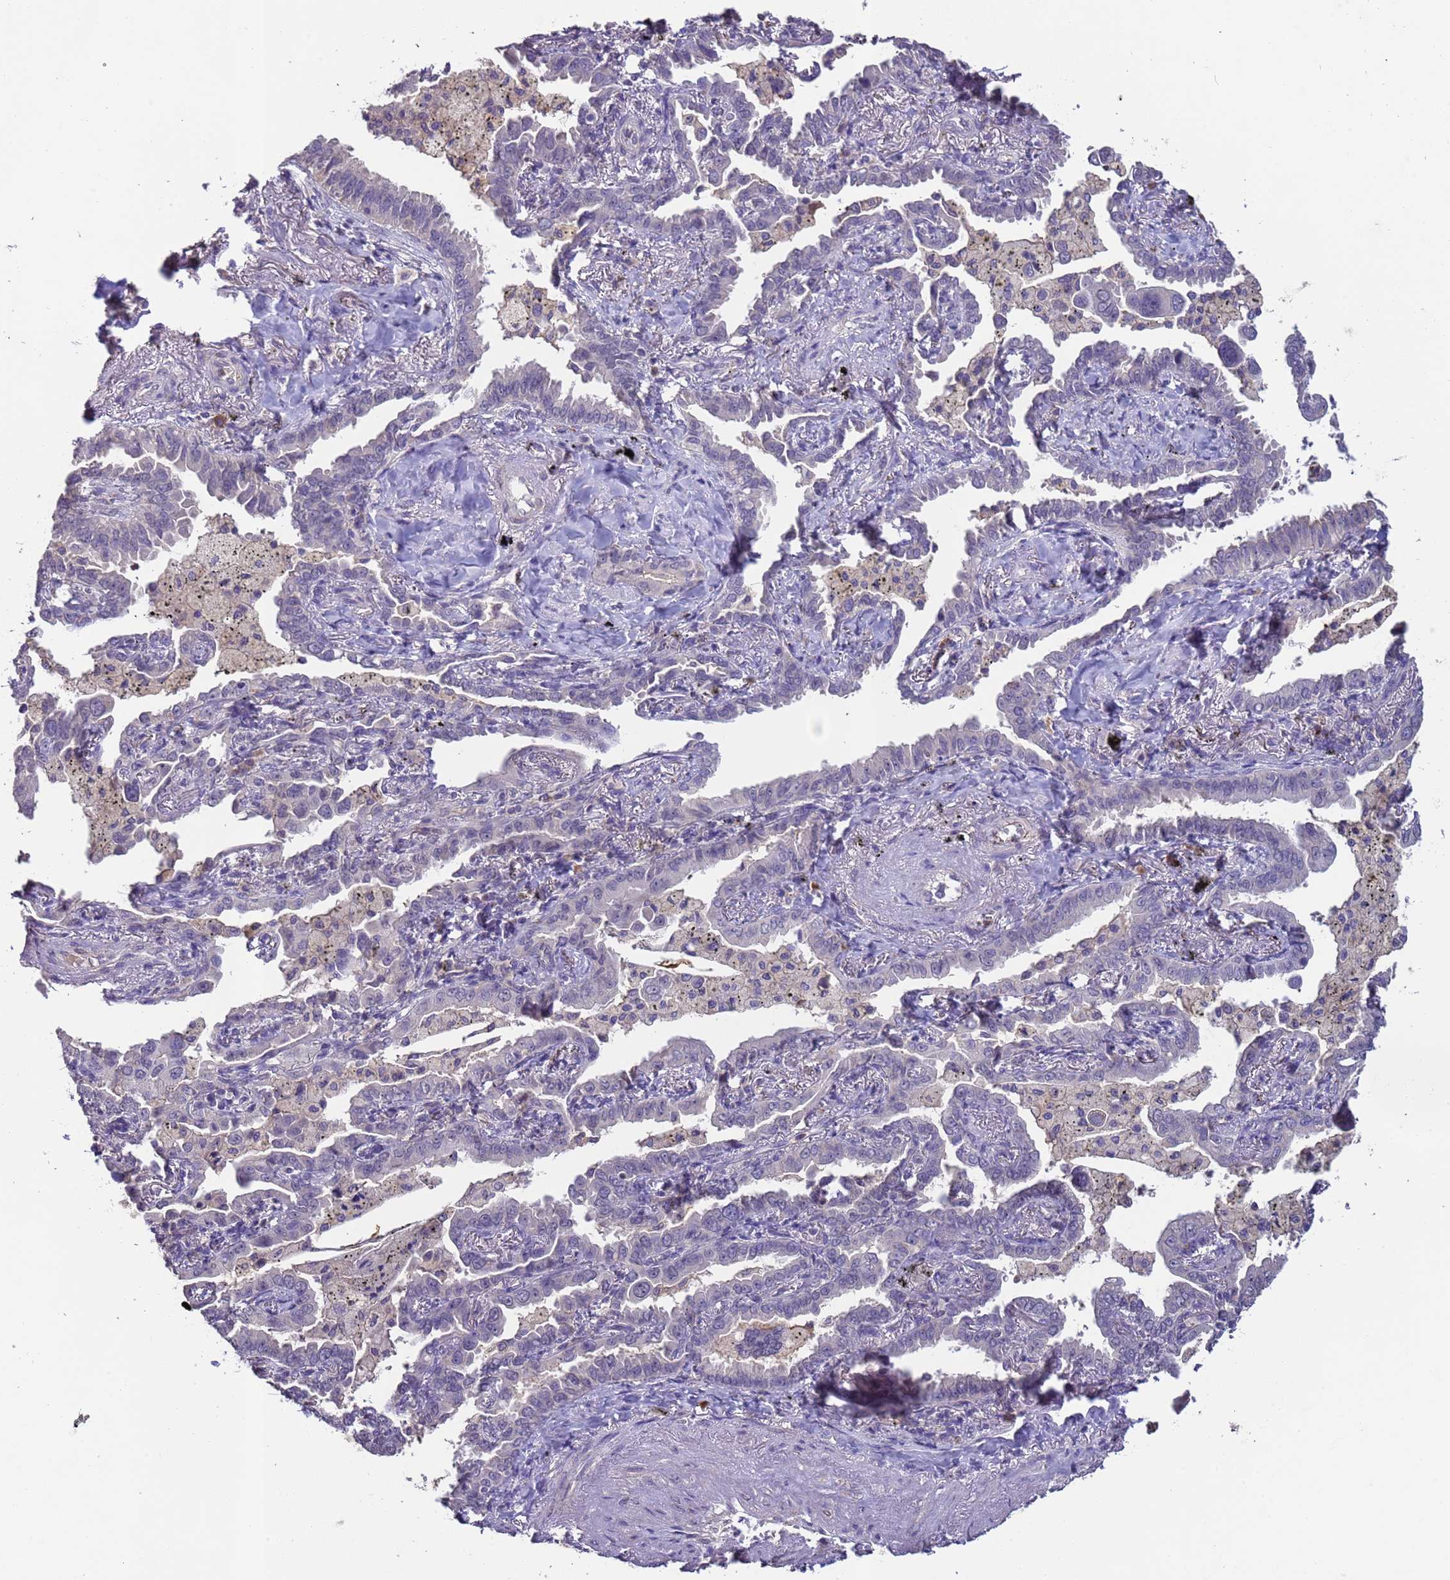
{"staining": {"intensity": "negative", "quantity": "none", "location": "none"}, "tissue": "lung cancer", "cell_type": "Tumor cells", "image_type": "cancer", "snomed": [{"axis": "morphology", "description": "Adenocarcinoma, NOS"}, {"axis": "topography", "description": "Lung"}], "caption": "DAB immunohistochemical staining of human lung cancer reveals no significant expression in tumor cells.", "gene": "ZNF248", "patient": {"sex": "male", "age": 67}}